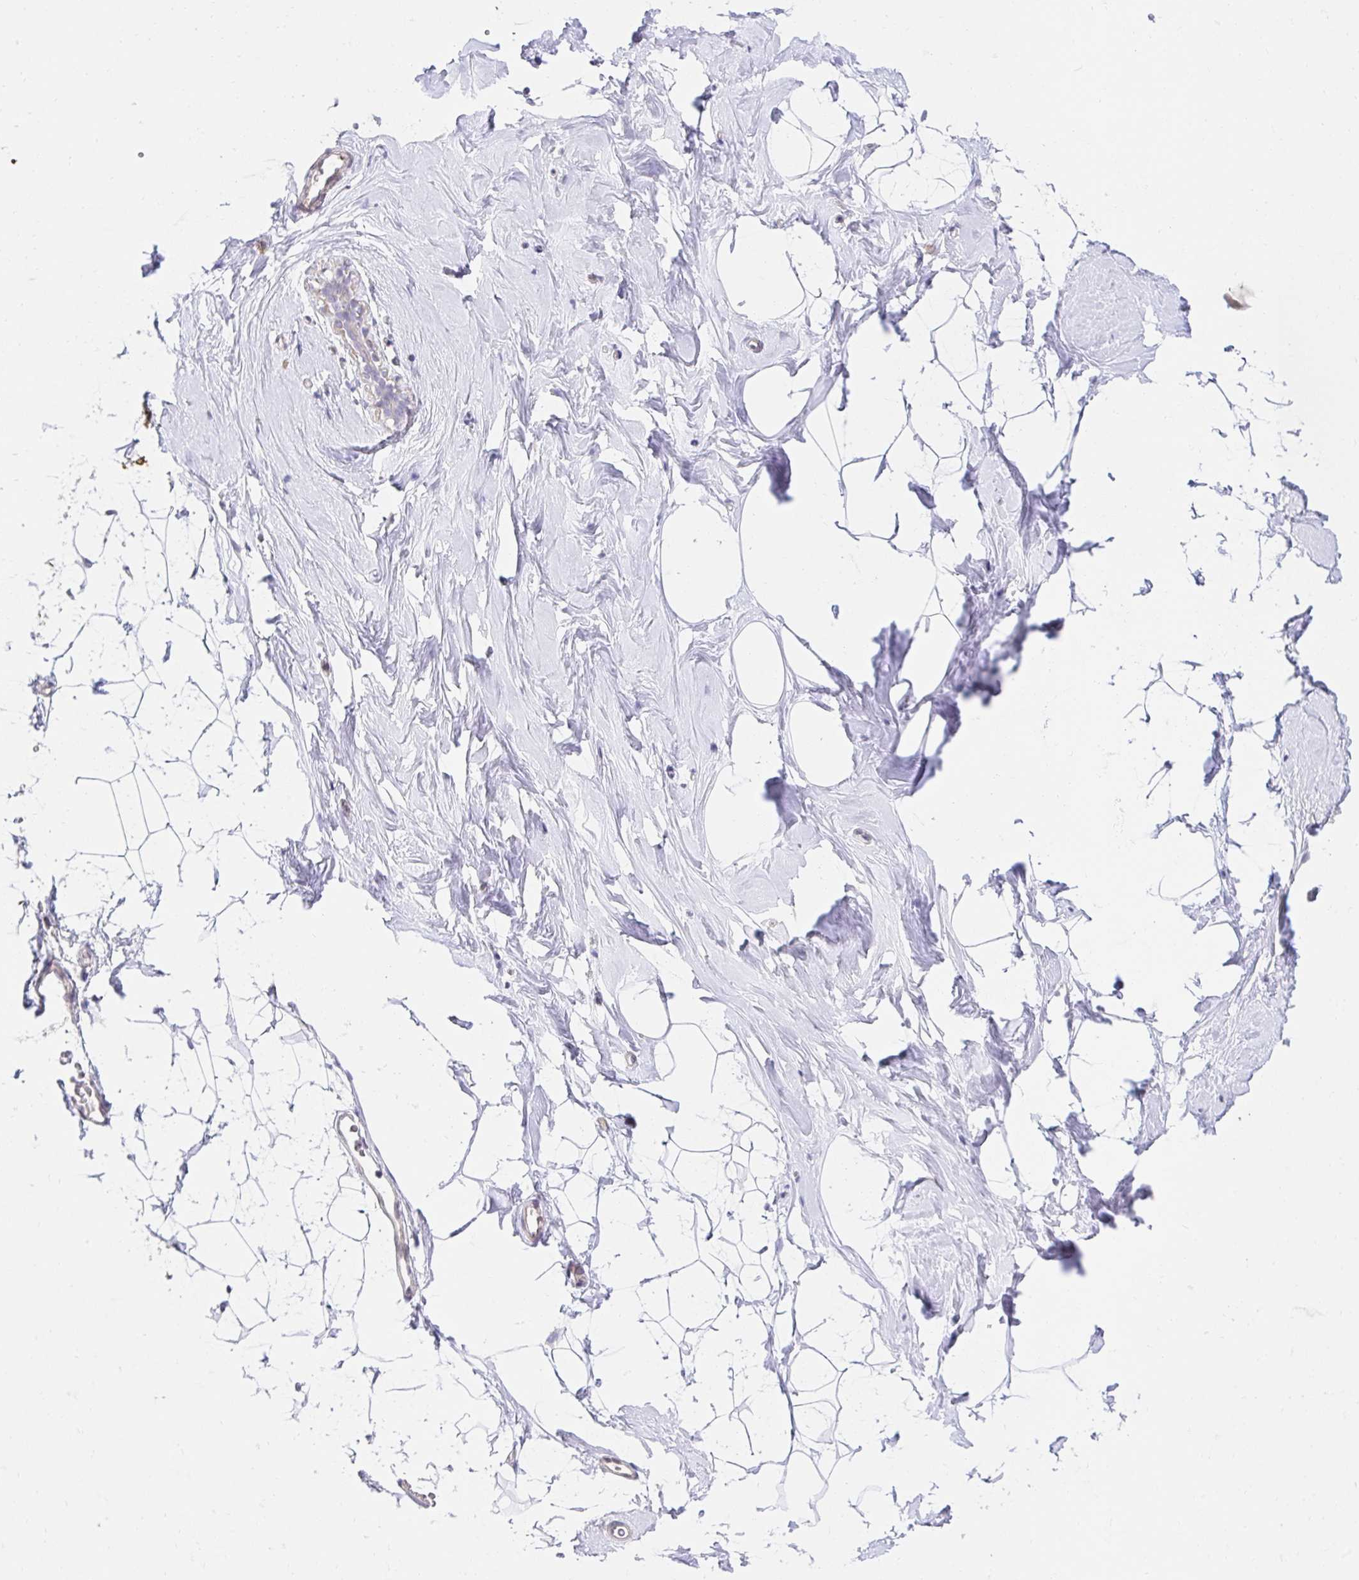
{"staining": {"intensity": "negative", "quantity": "none", "location": "none"}, "tissue": "breast", "cell_type": "Adipocytes", "image_type": "normal", "snomed": [{"axis": "morphology", "description": "Normal tissue, NOS"}, {"axis": "topography", "description": "Breast"}], "caption": "DAB (3,3'-diaminobenzidine) immunohistochemical staining of unremarkable human breast shows no significant positivity in adipocytes. Brightfield microscopy of immunohistochemistry (IHC) stained with DAB (3,3'-diaminobenzidine) (brown) and hematoxylin (blue), captured at high magnification.", "gene": "AKAP14", "patient": {"sex": "female", "age": 32}}